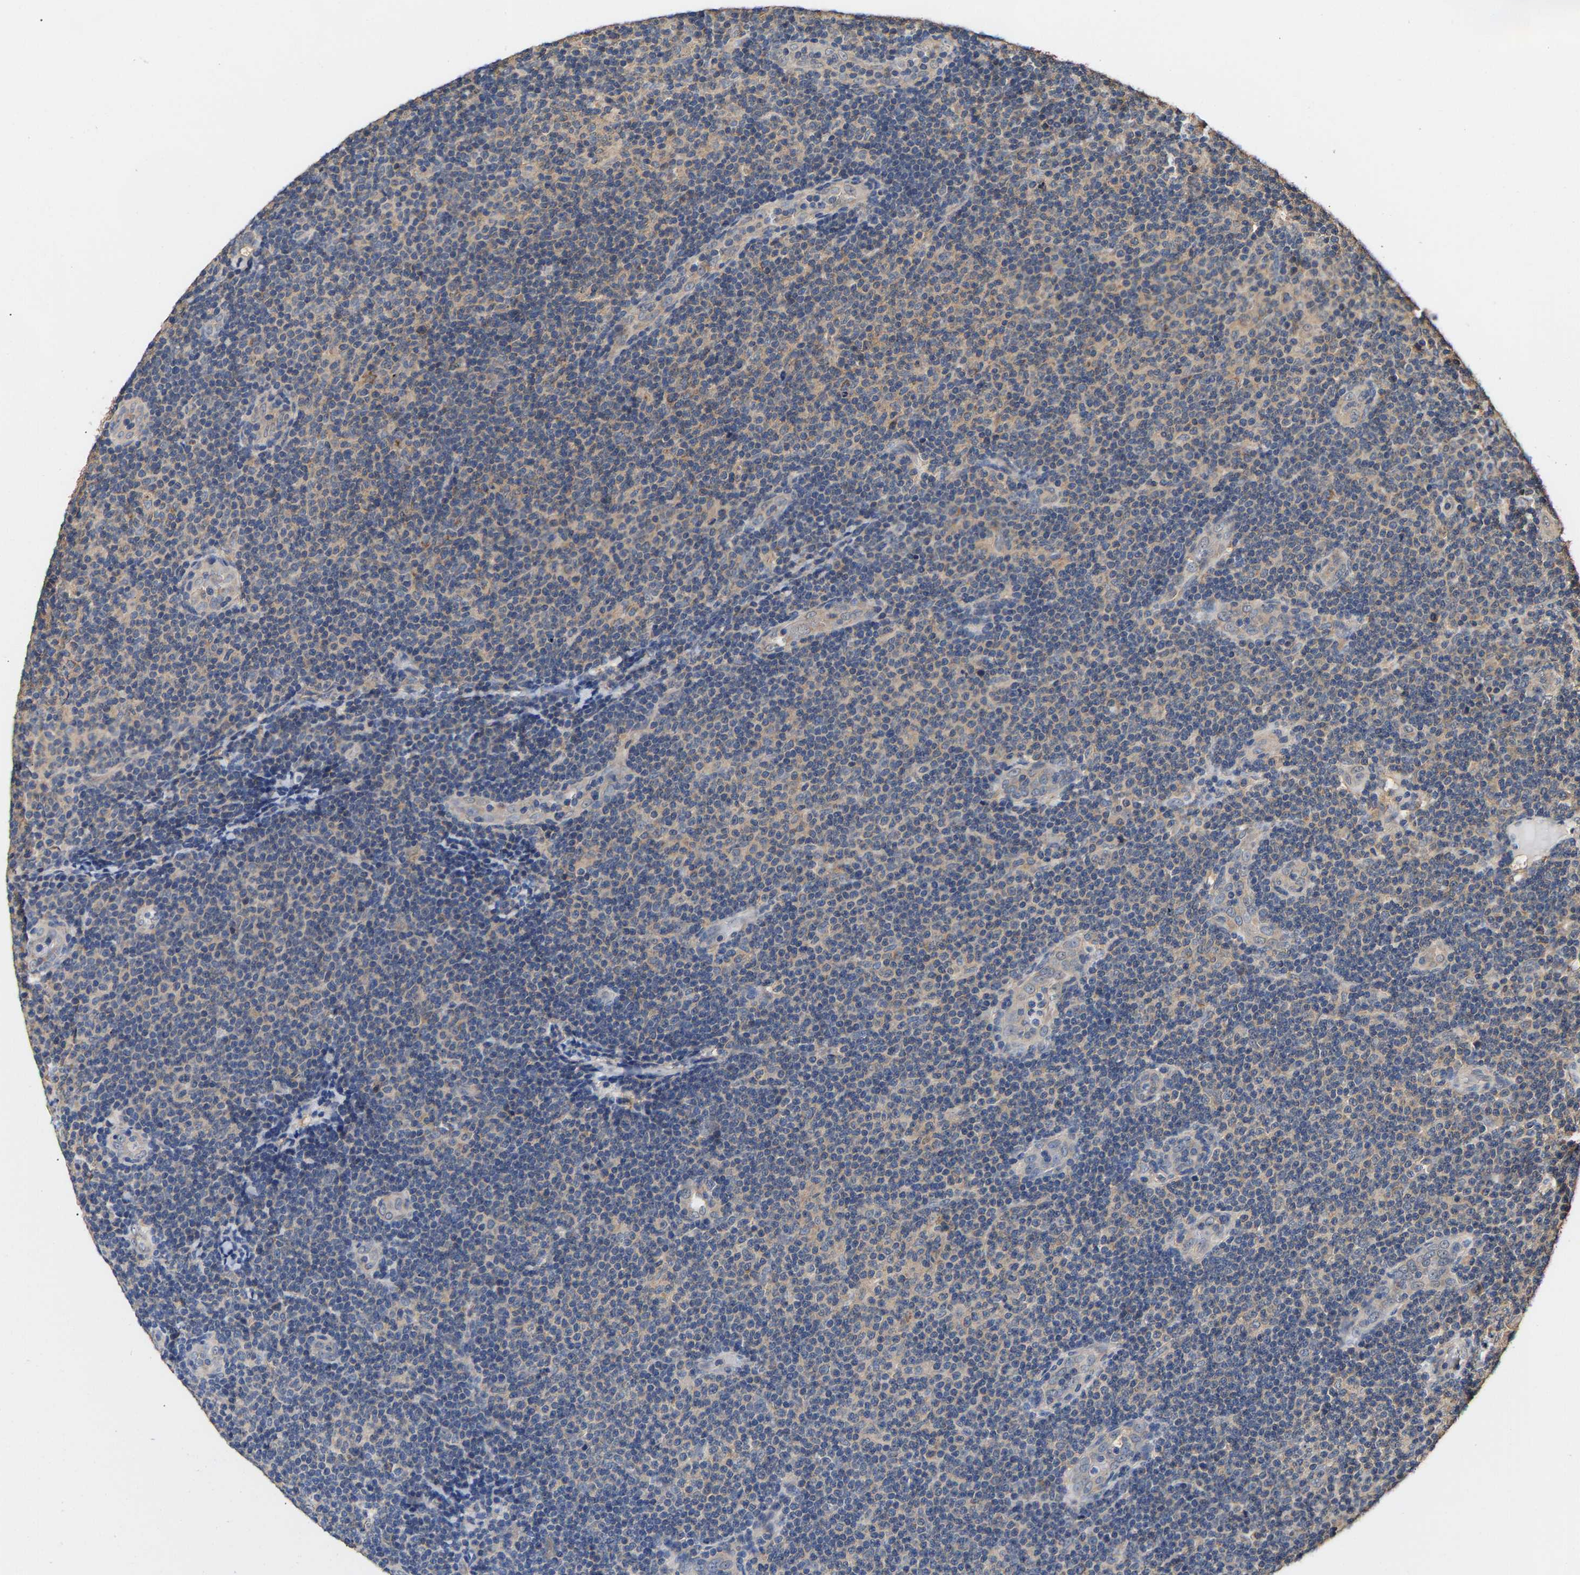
{"staining": {"intensity": "negative", "quantity": "none", "location": "none"}, "tissue": "lymphoma", "cell_type": "Tumor cells", "image_type": "cancer", "snomed": [{"axis": "morphology", "description": "Malignant lymphoma, non-Hodgkin's type, Low grade"}, {"axis": "topography", "description": "Lymph node"}], "caption": "Immunohistochemistry of human lymphoma demonstrates no staining in tumor cells.", "gene": "ZNF26", "patient": {"sex": "male", "age": 83}}